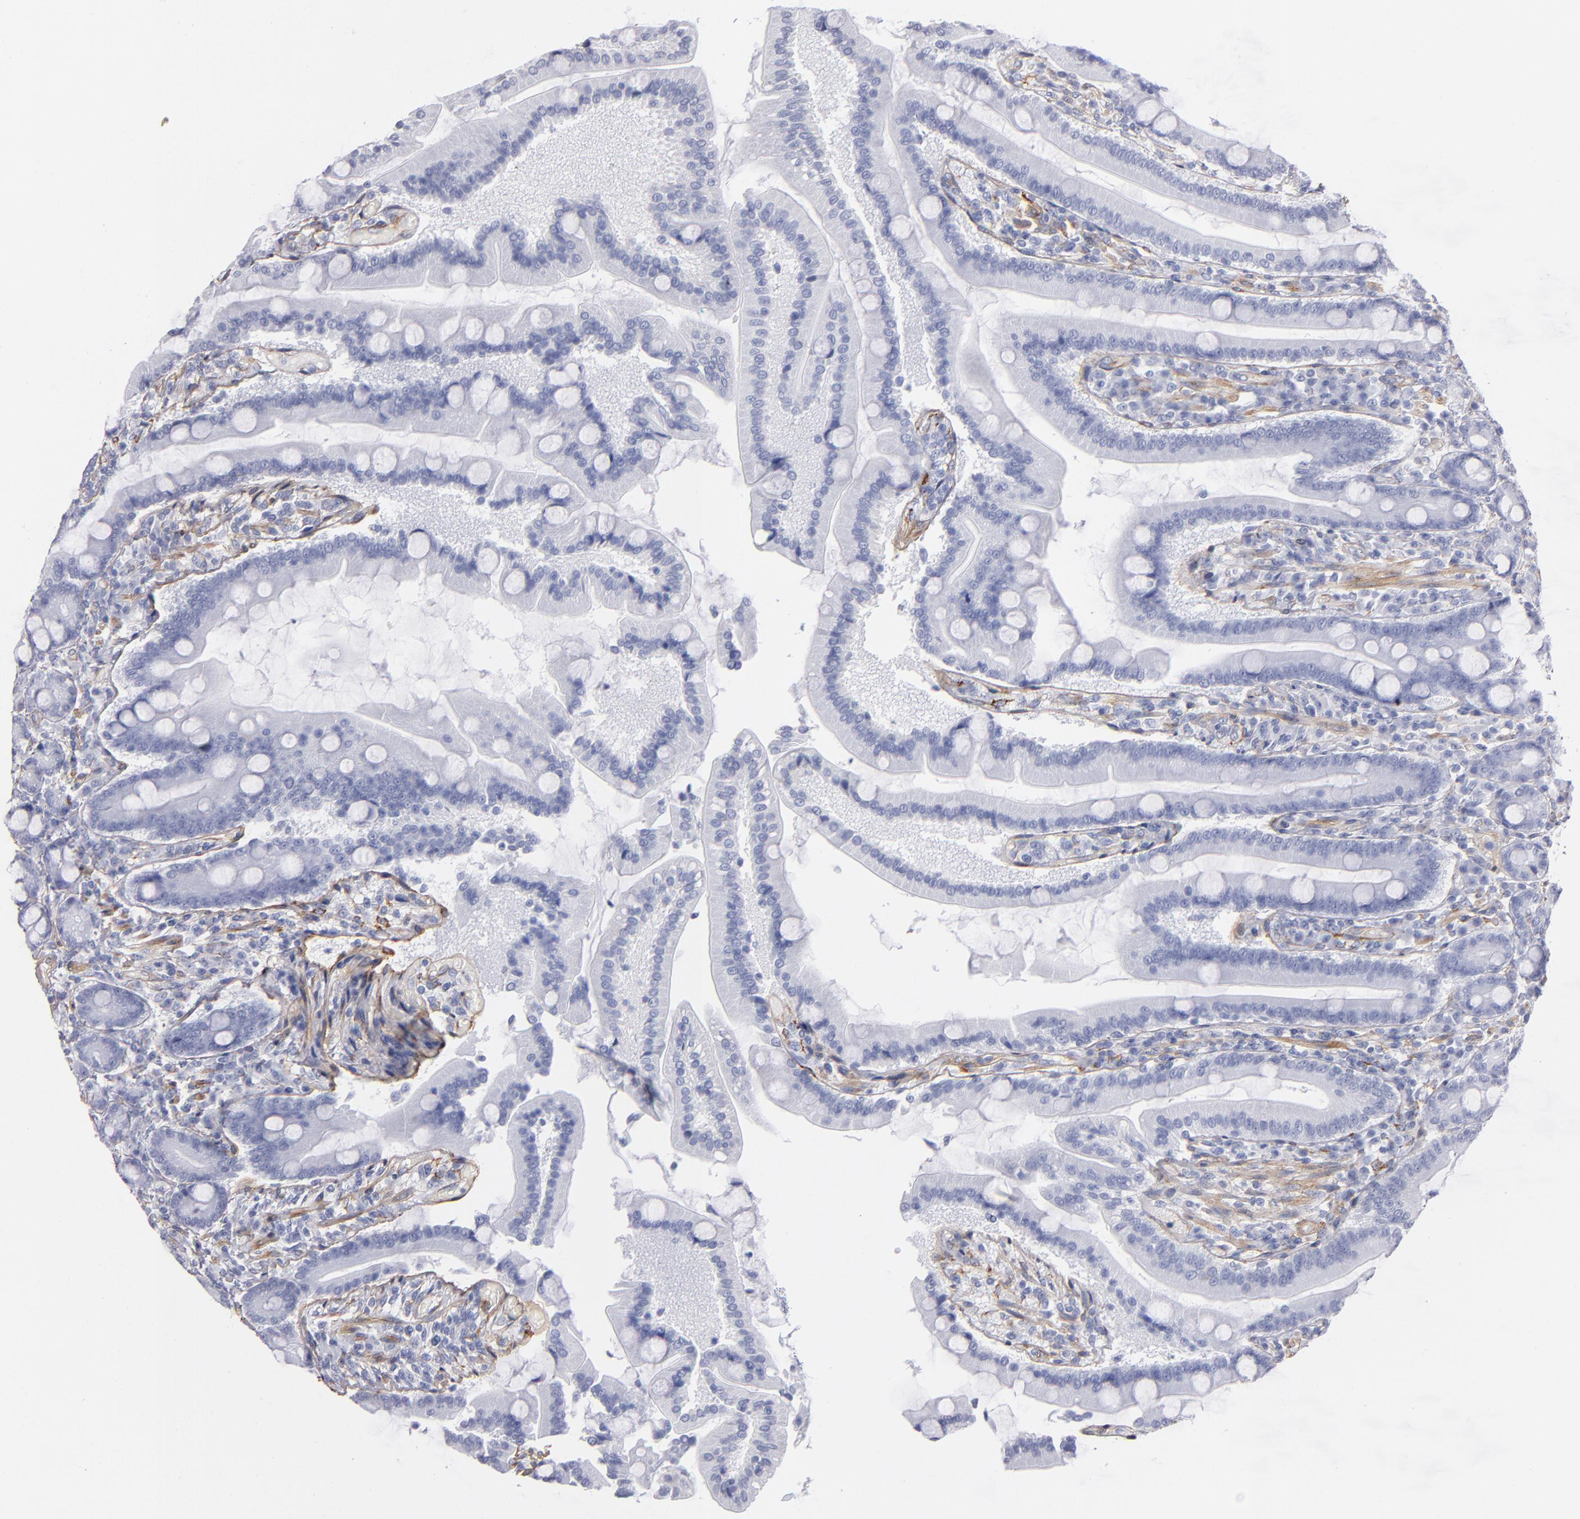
{"staining": {"intensity": "negative", "quantity": "none", "location": "none"}, "tissue": "duodenum", "cell_type": "Glandular cells", "image_type": "normal", "snomed": [{"axis": "morphology", "description": "Normal tissue, NOS"}, {"axis": "topography", "description": "Duodenum"}], "caption": "The micrograph shows no significant expression in glandular cells of duodenum. The staining is performed using DAB brown chromogen with nuclei counter-stained in using hematoxylin.", "gene": "LAMC1", "patient": {"sex": "female", "age": 64}}